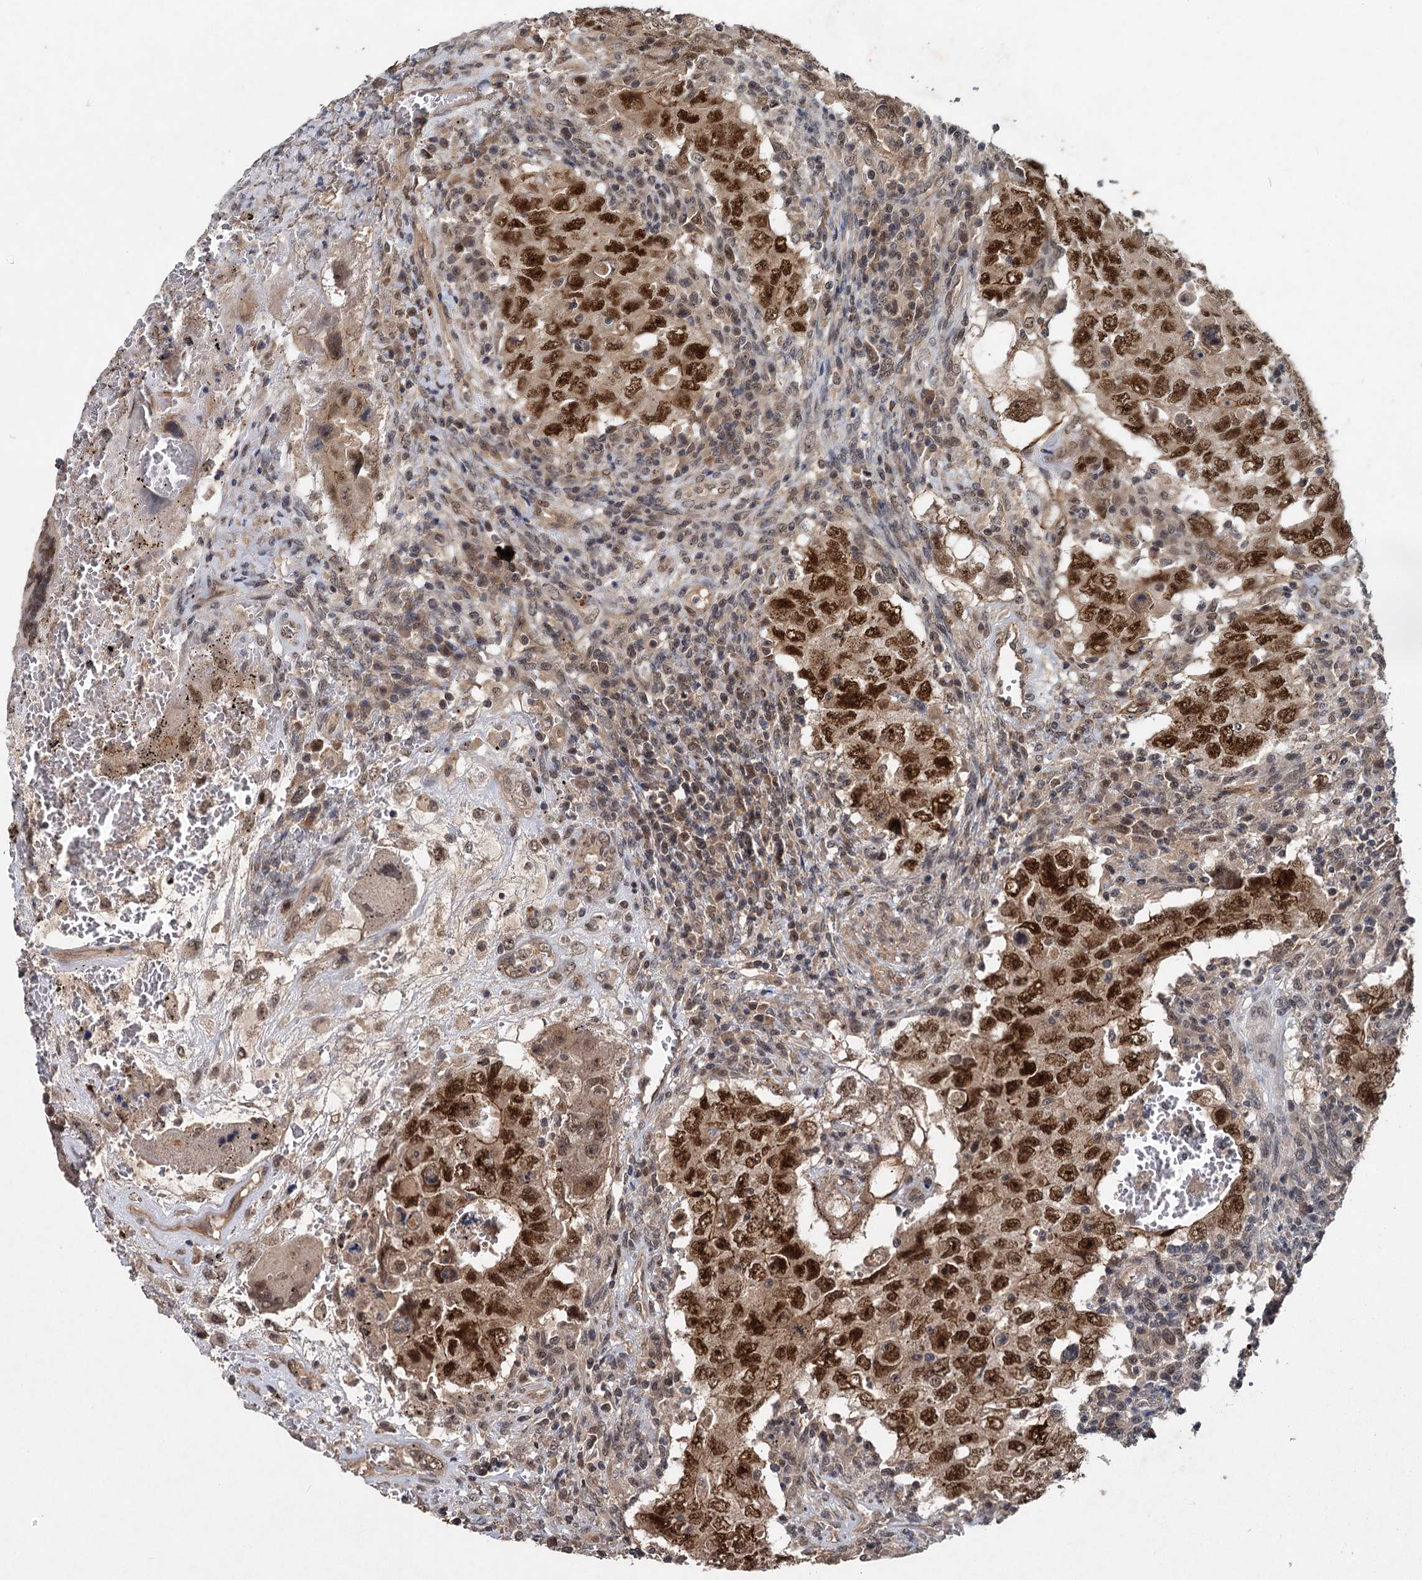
{"staining": {"intensity": "strong", "quantity": ">75%", "location": "nuclear"}, "tissue": "testis cancer", "cell_type": "Tumor cells", "image_type": "cancer", "snomed": [{"axis": "morphology", "description": "Carcinoma, Embryonal, NOS"}, {"axis": "topography", "description": "Testis"}], "caption": "Immunohistochemical staining of human testis cancer (embryonal carcinoma) demonstrates high levels of strong nuclear protein positivity in approximately >75% of tumor cells.", "gene": "RITA1", "patient": {"sex": "male", "age": 26}}